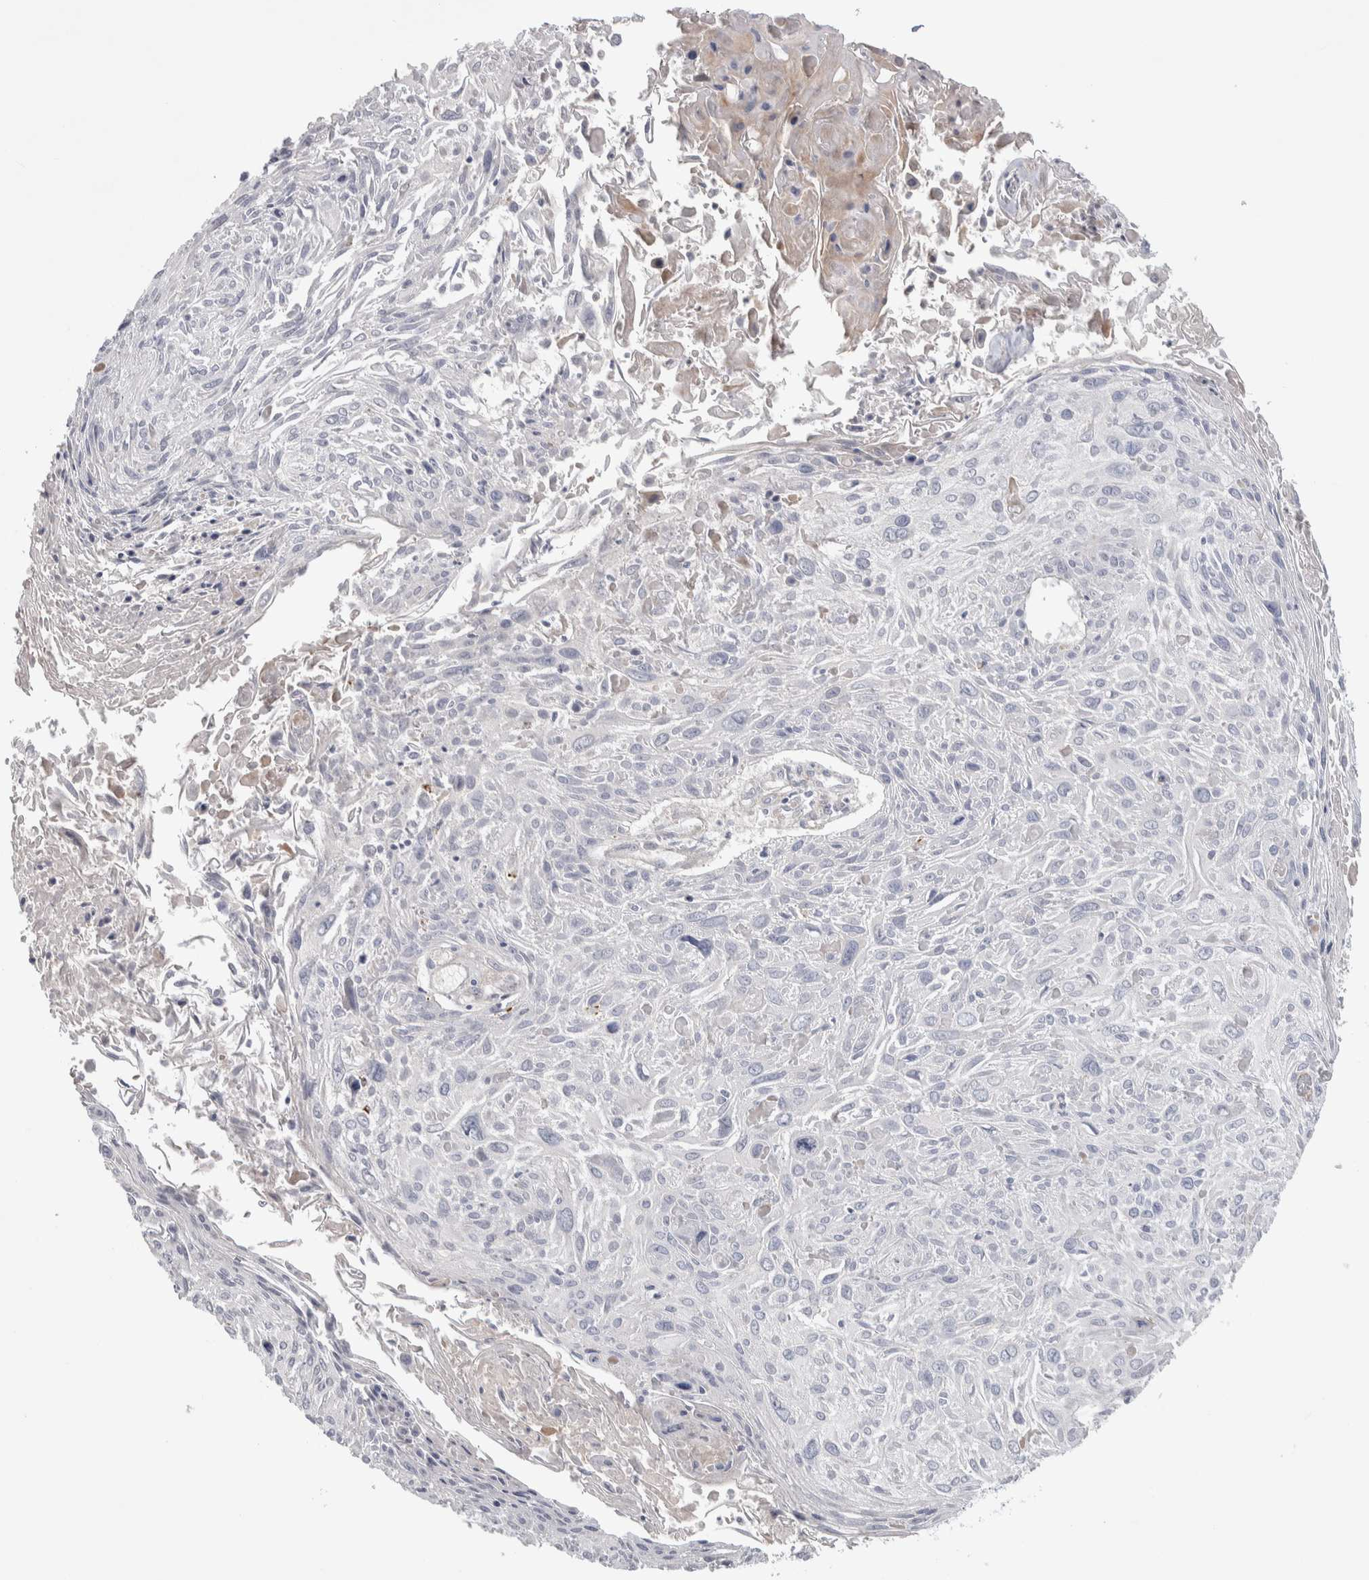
{"staining": {"intensity": "negative", "quantity": "none", "location": "none"}, "tissue": "cervical cancer", "cell_type": "Tumor cells", "image_type": "cancer", "snomed": [{"axis": "morphology", "description": "Squamous cell carcinoma, NOS"}, {"axis": "topography", "description": "Cervix"}], "caption": "The photomicrograph demonstrates no significant expression in tumor cells of squamous cell carcinoma (cervical).", "gene": "PSMG3", "patient": {"sex": "female", "age": 51}}